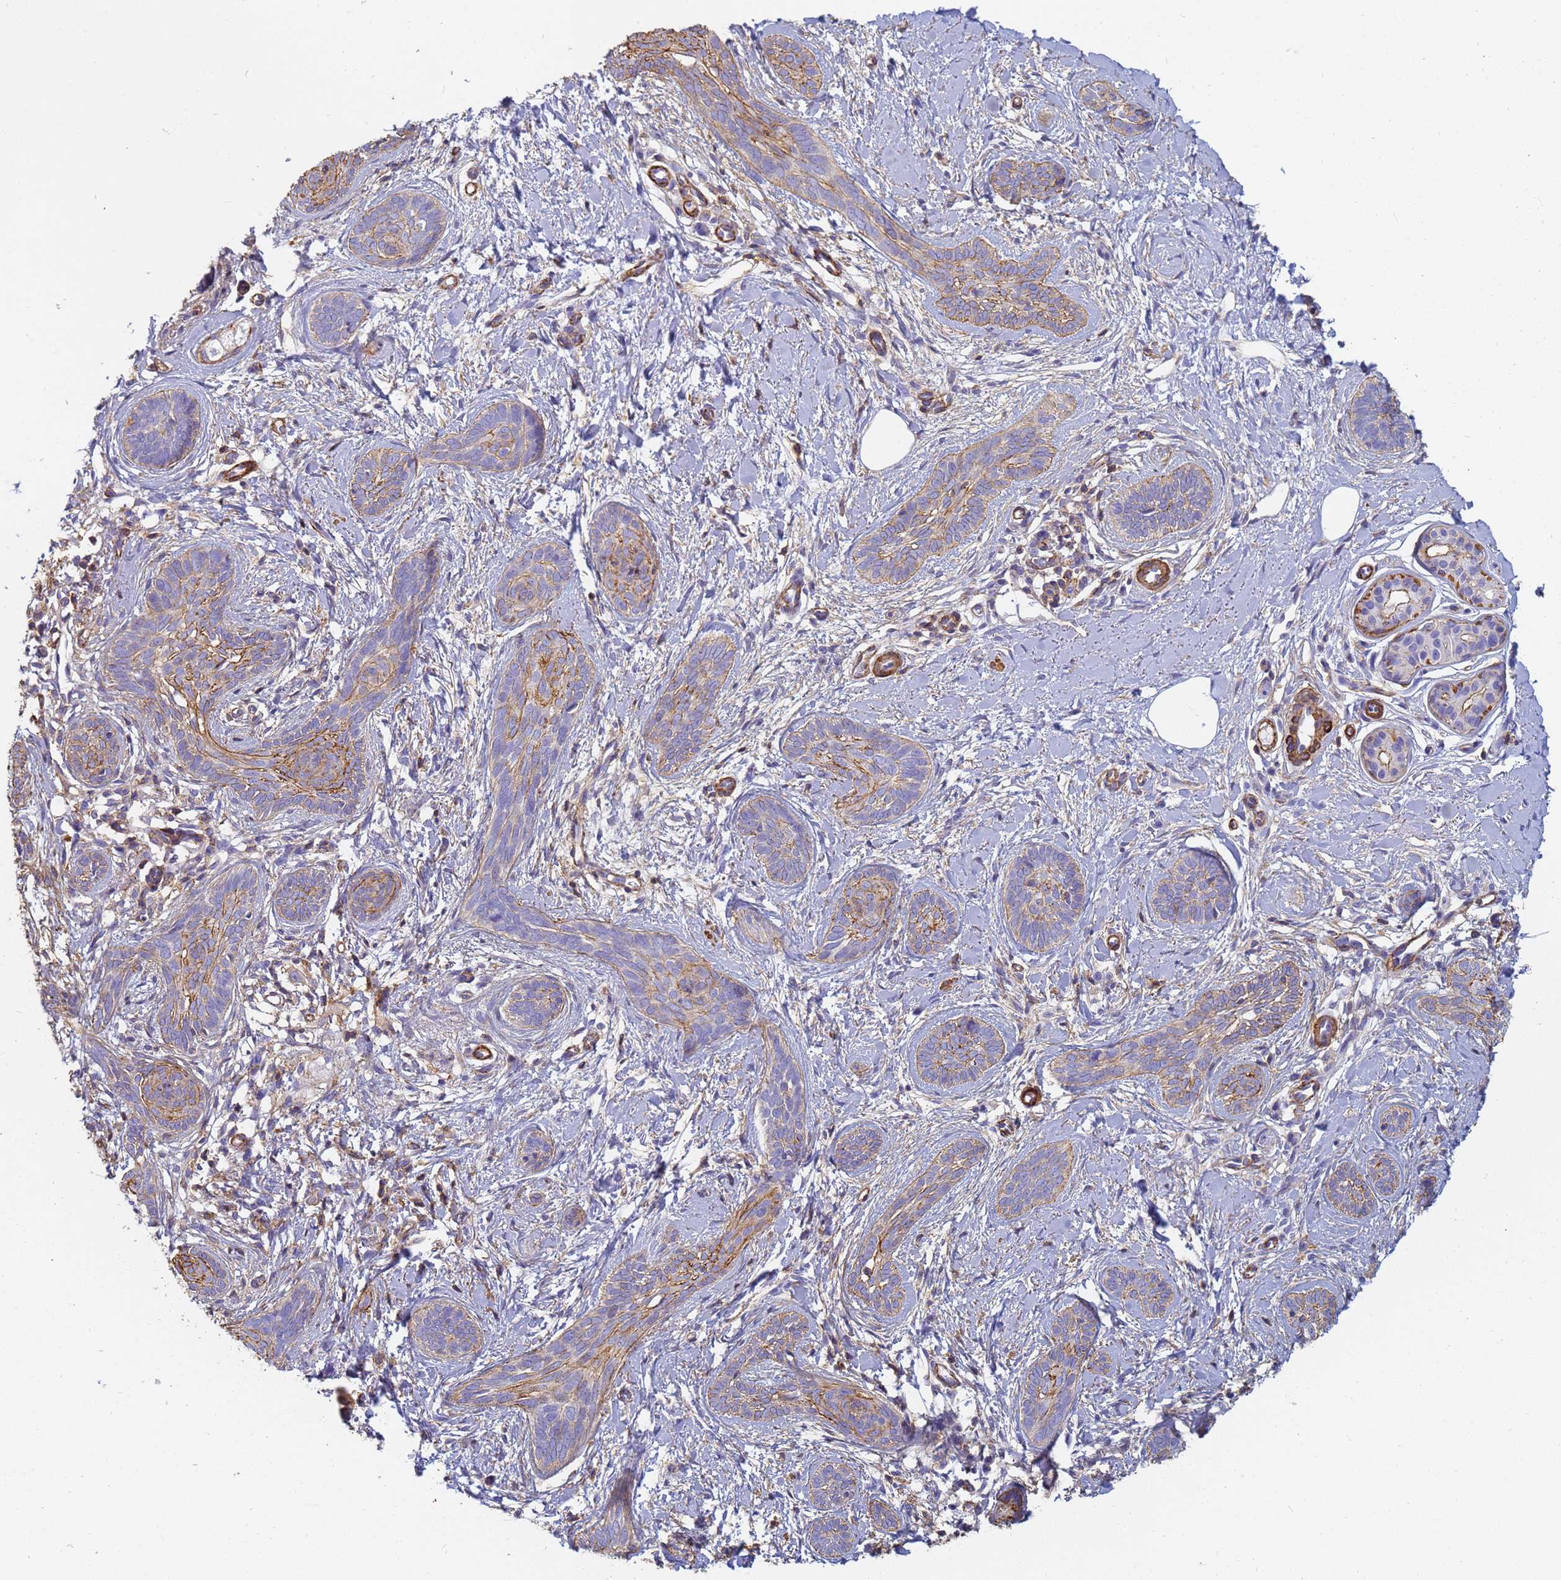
{"staining": {"intensity": "moderate", "quantity": "25%-75%", "location": "cytoplasmic/membranous"}, "tissue": "skin cancer", "cell_type": "Tumor cells", "image_type": "cancer", "snomed": [{"axis": "morphology", "description": "Basal cell carcinoma"}, {"axis": "topography", "description": "Skin"}], "caption": "The micrograph displays immunohistochemical staining of skin cancer (basal cell carcinoma). There is moderate cytoplasmic/membranous expression is present in approximately 25%-75% of tumor cells. The staining was performed using DAB (3,3'-diaminobenzidine) to visualize the protein expression in brown, while the nuclei were stained in blue with hematoxylin (Magnification: 20x).", "gene": "TPM1", "patient": {"sex": "female", "age": 81}}